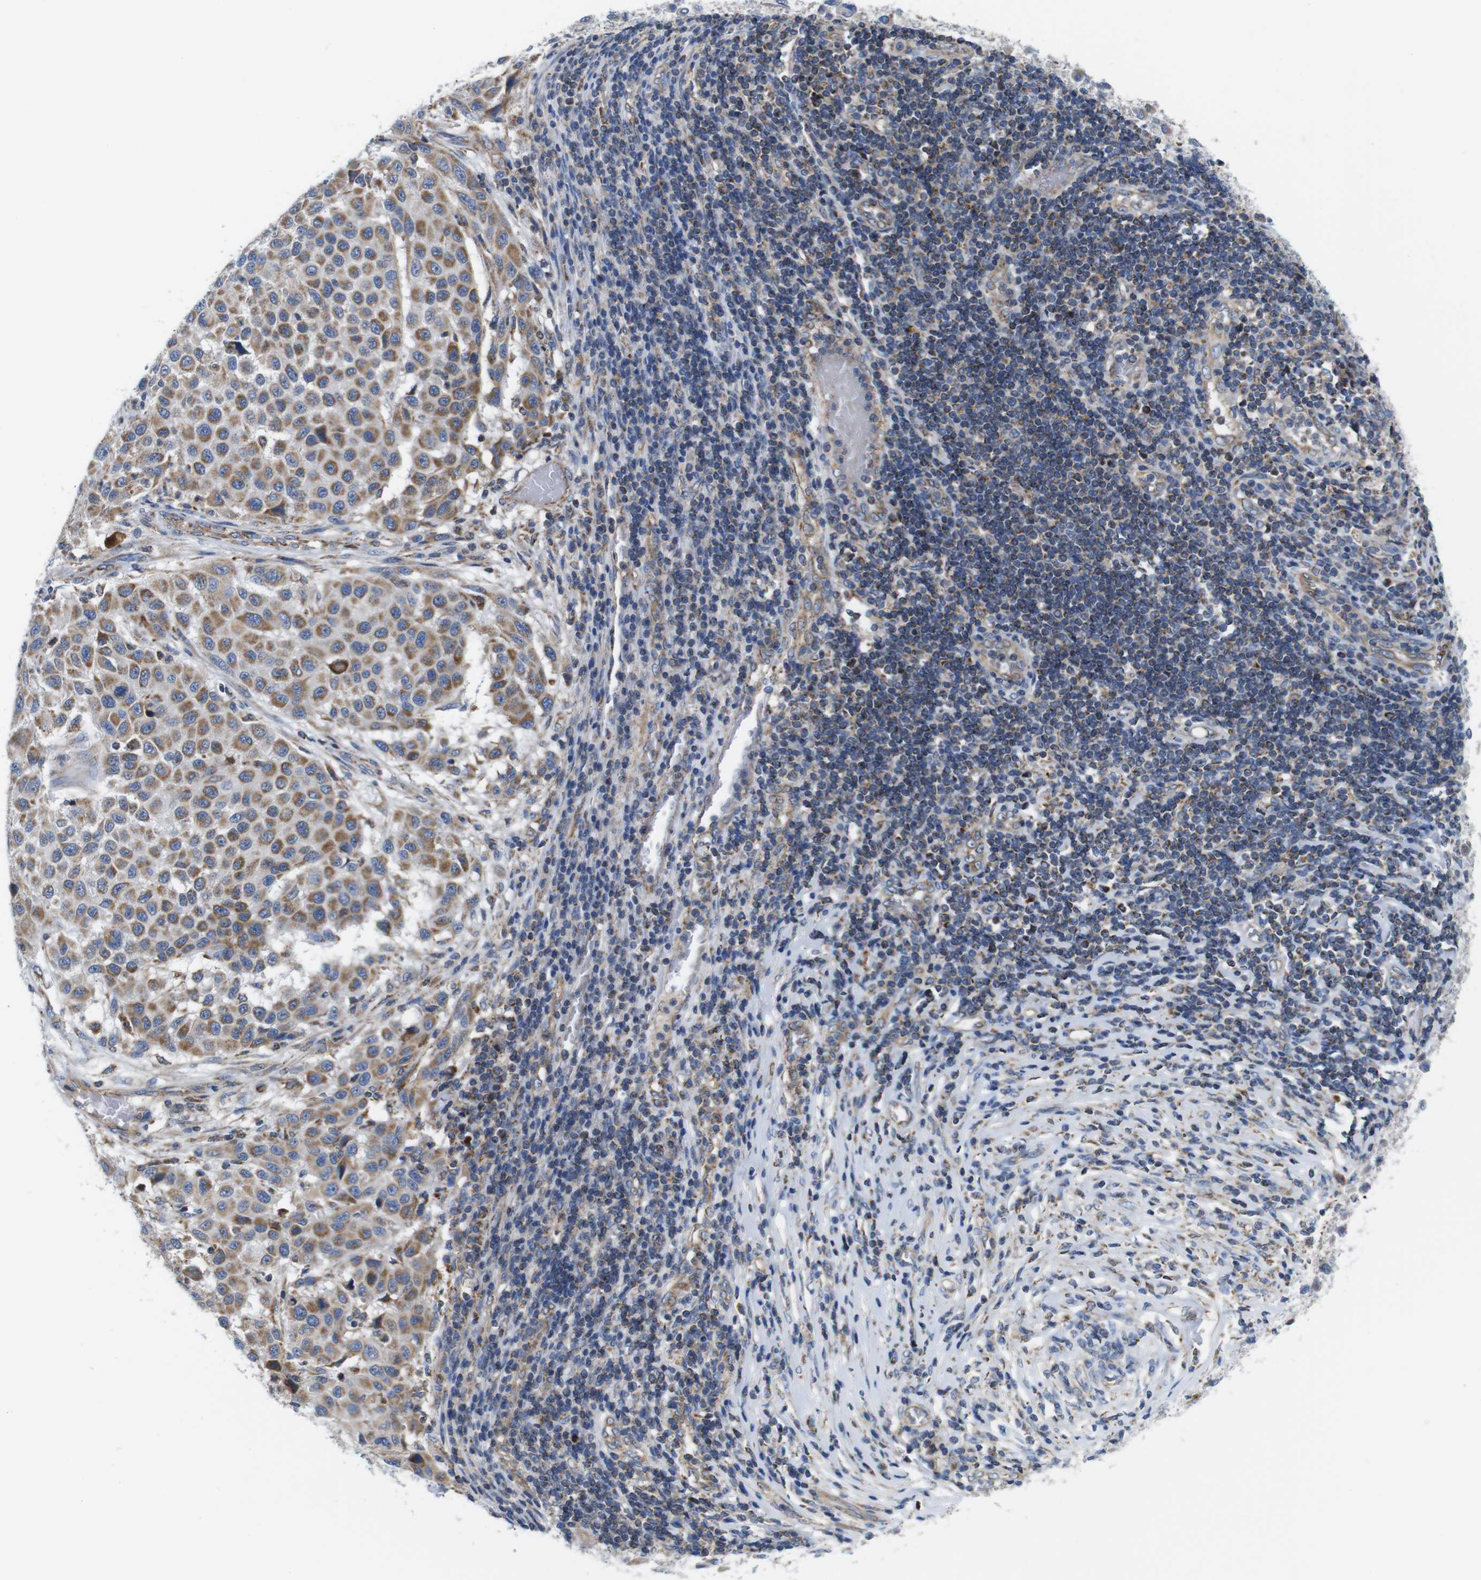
{"staining": {"intensity": "moderate", "quantity": ">75%", "location": "cytoplasmic/membranous"}, "tissue": "melanoma", "cell_type": "Tumor cells", "image_type": "cancer", "snomed": [{"axis": "morphology", "description": "Malignant melanoma, Metastatic site"}, {"axis": "topography", "description": "Lymph node"}], "caption": "Malignant melanoma (metastatic site) stained with a protein marker shows moderate staining in tumor cells.", "gene": "PDCD1LG2", "patient": {"sex": "male", "age": 61}}